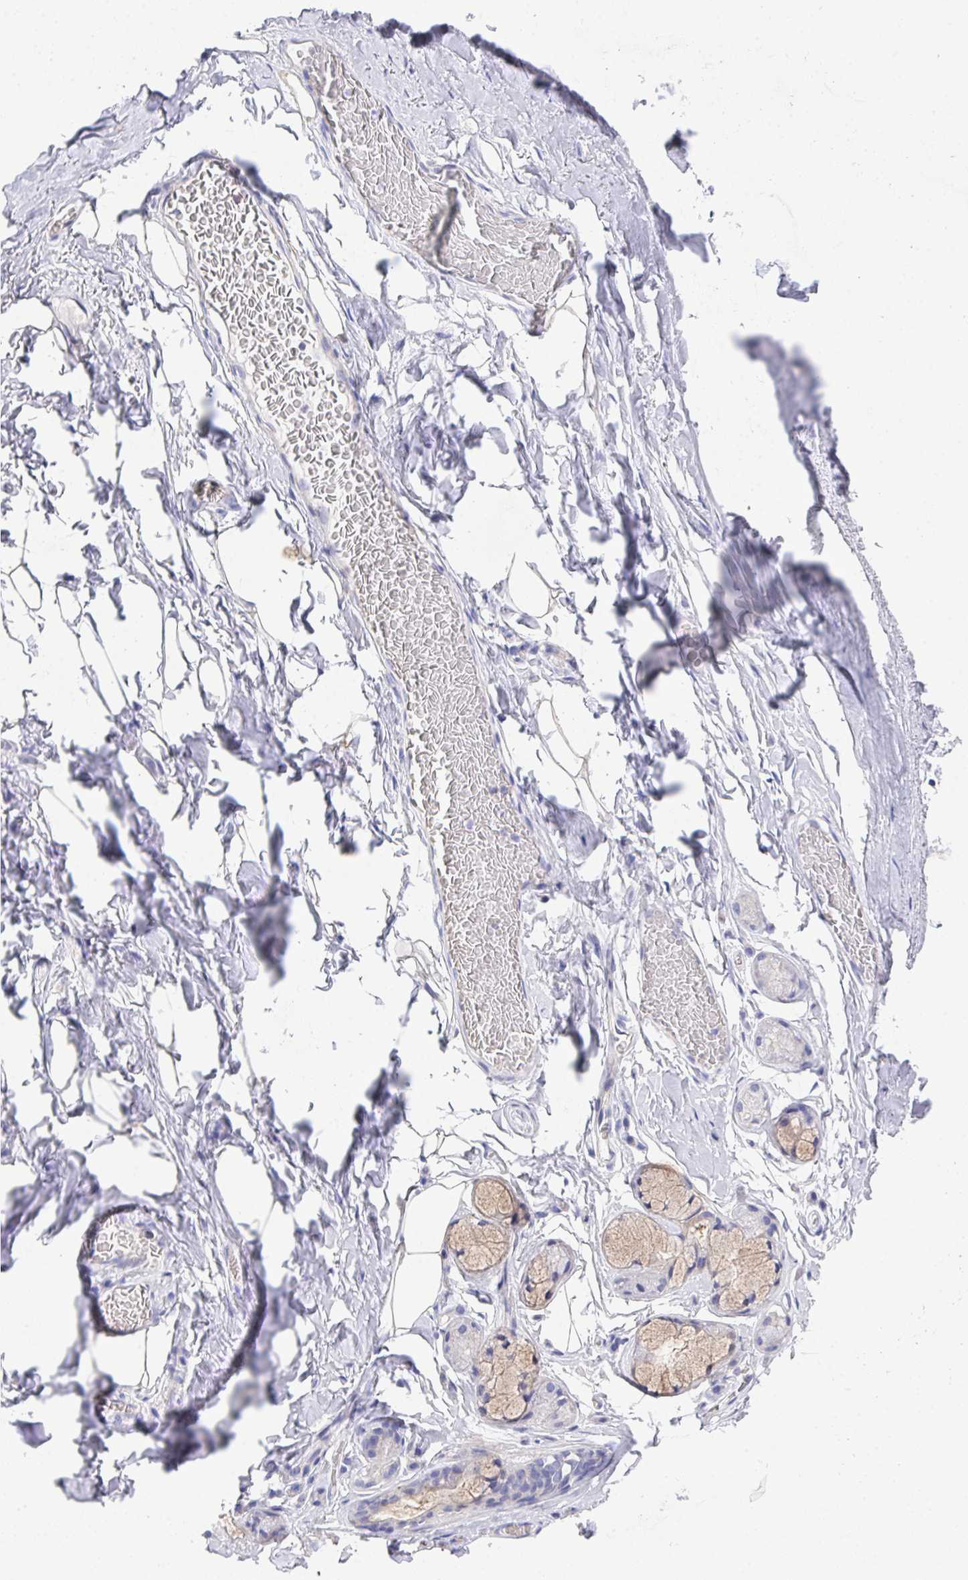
{"staining": {"intensity": "negative", "quantity": "none", "location": "none"}, "tissue": "adipose tissue", "cell_type": "Adipocytes", "image_type": "normal", "snomed": [{"axis": "morphology", "description": "Normal tissue, NOS"}, {"axis": "topography", "description": "Cartilage tissue"}, {"axis": "topography", "description": "Bronchus"}, {"axis": "topography", "description": "Peripheral nerve tissue"}], "caption": "A micrograph of human adipose tissue is negative for staining in adipocytes. (DAB (3,3'-diaminobenzidine) IHC with hematoxylin counter stain).", "gene": "PRG3", "patient": {"sex": "male", "age": 67}}